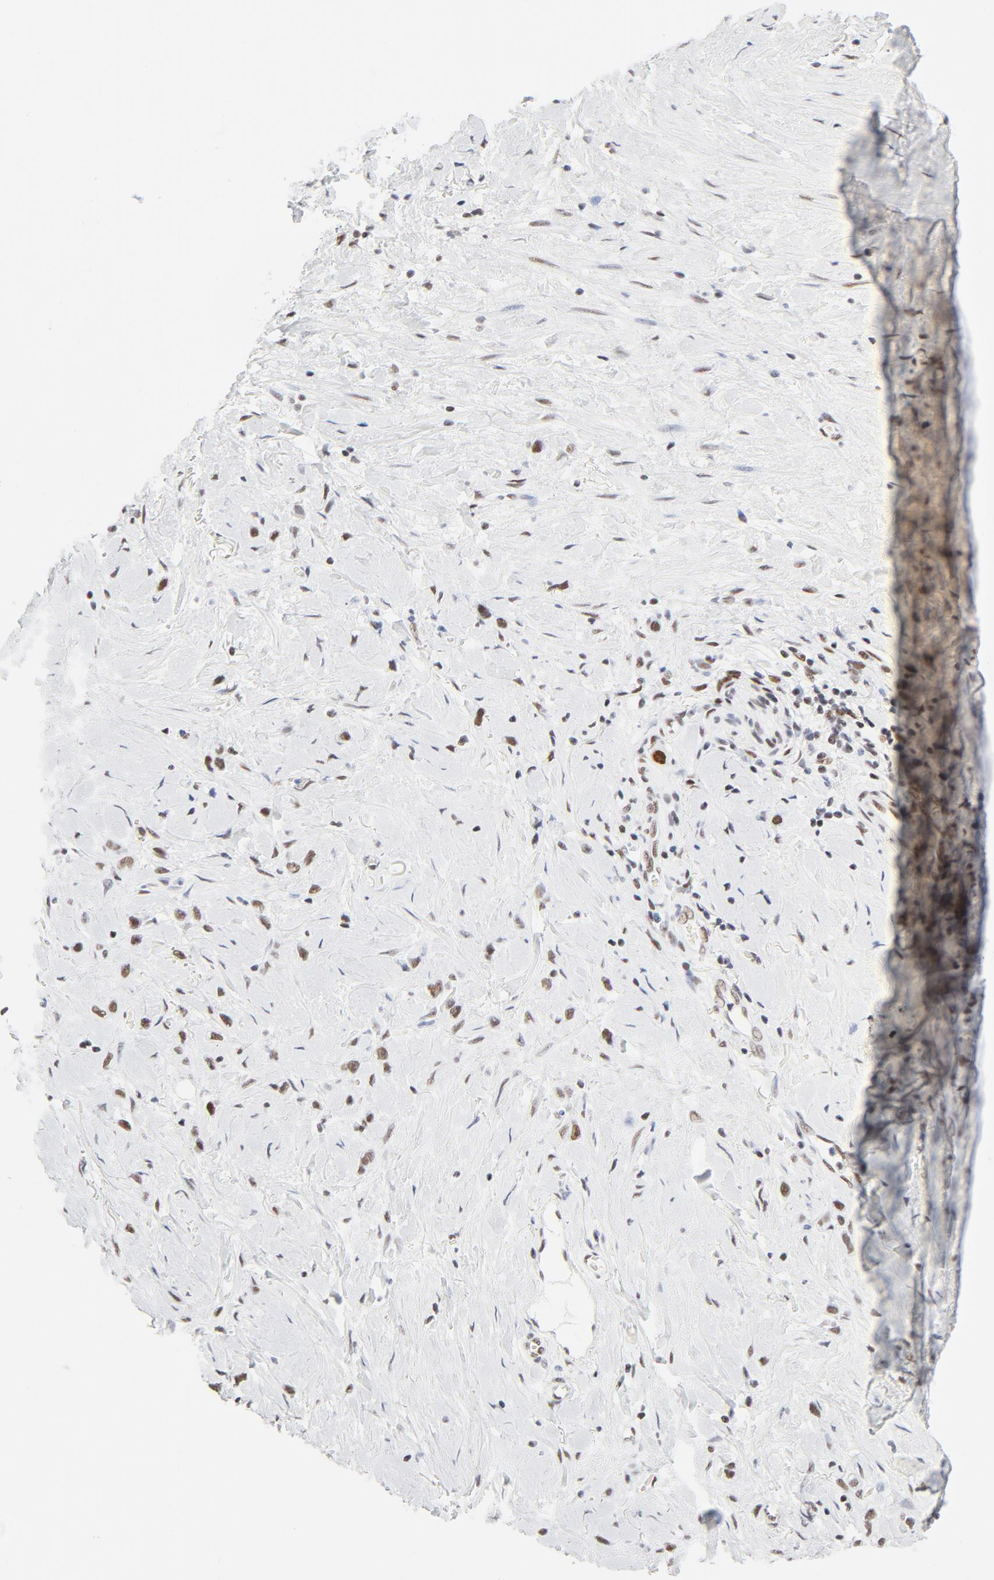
{"staining": {"intensity": "moderate", "quantity": ">75%", "location": "nuclear"}, "tissue": "stomach cancer", "cell_type": "Tumor cells", "image_type": "cancer", "snomed": [{"axis": "morphology", "description": "Normal tissue, NOS"}, {"axis": "morphology", "description": "Adenocarcinoma, NOS"}, {"axis": "morphology", "description": "Adenocarcinoma, High grade"}, {"axis": "topography", "description": "Stomach, upper"}, {"axis": "topography", "description": "Stomach"}], "caption": "Stomach cancer (adenocarcinoma) stained with IHC displays moderate nuclear positivity in approximately >75% of tumor cells.", "gene": "ATF2", "patient": {"sex": "female", "age": 65}}